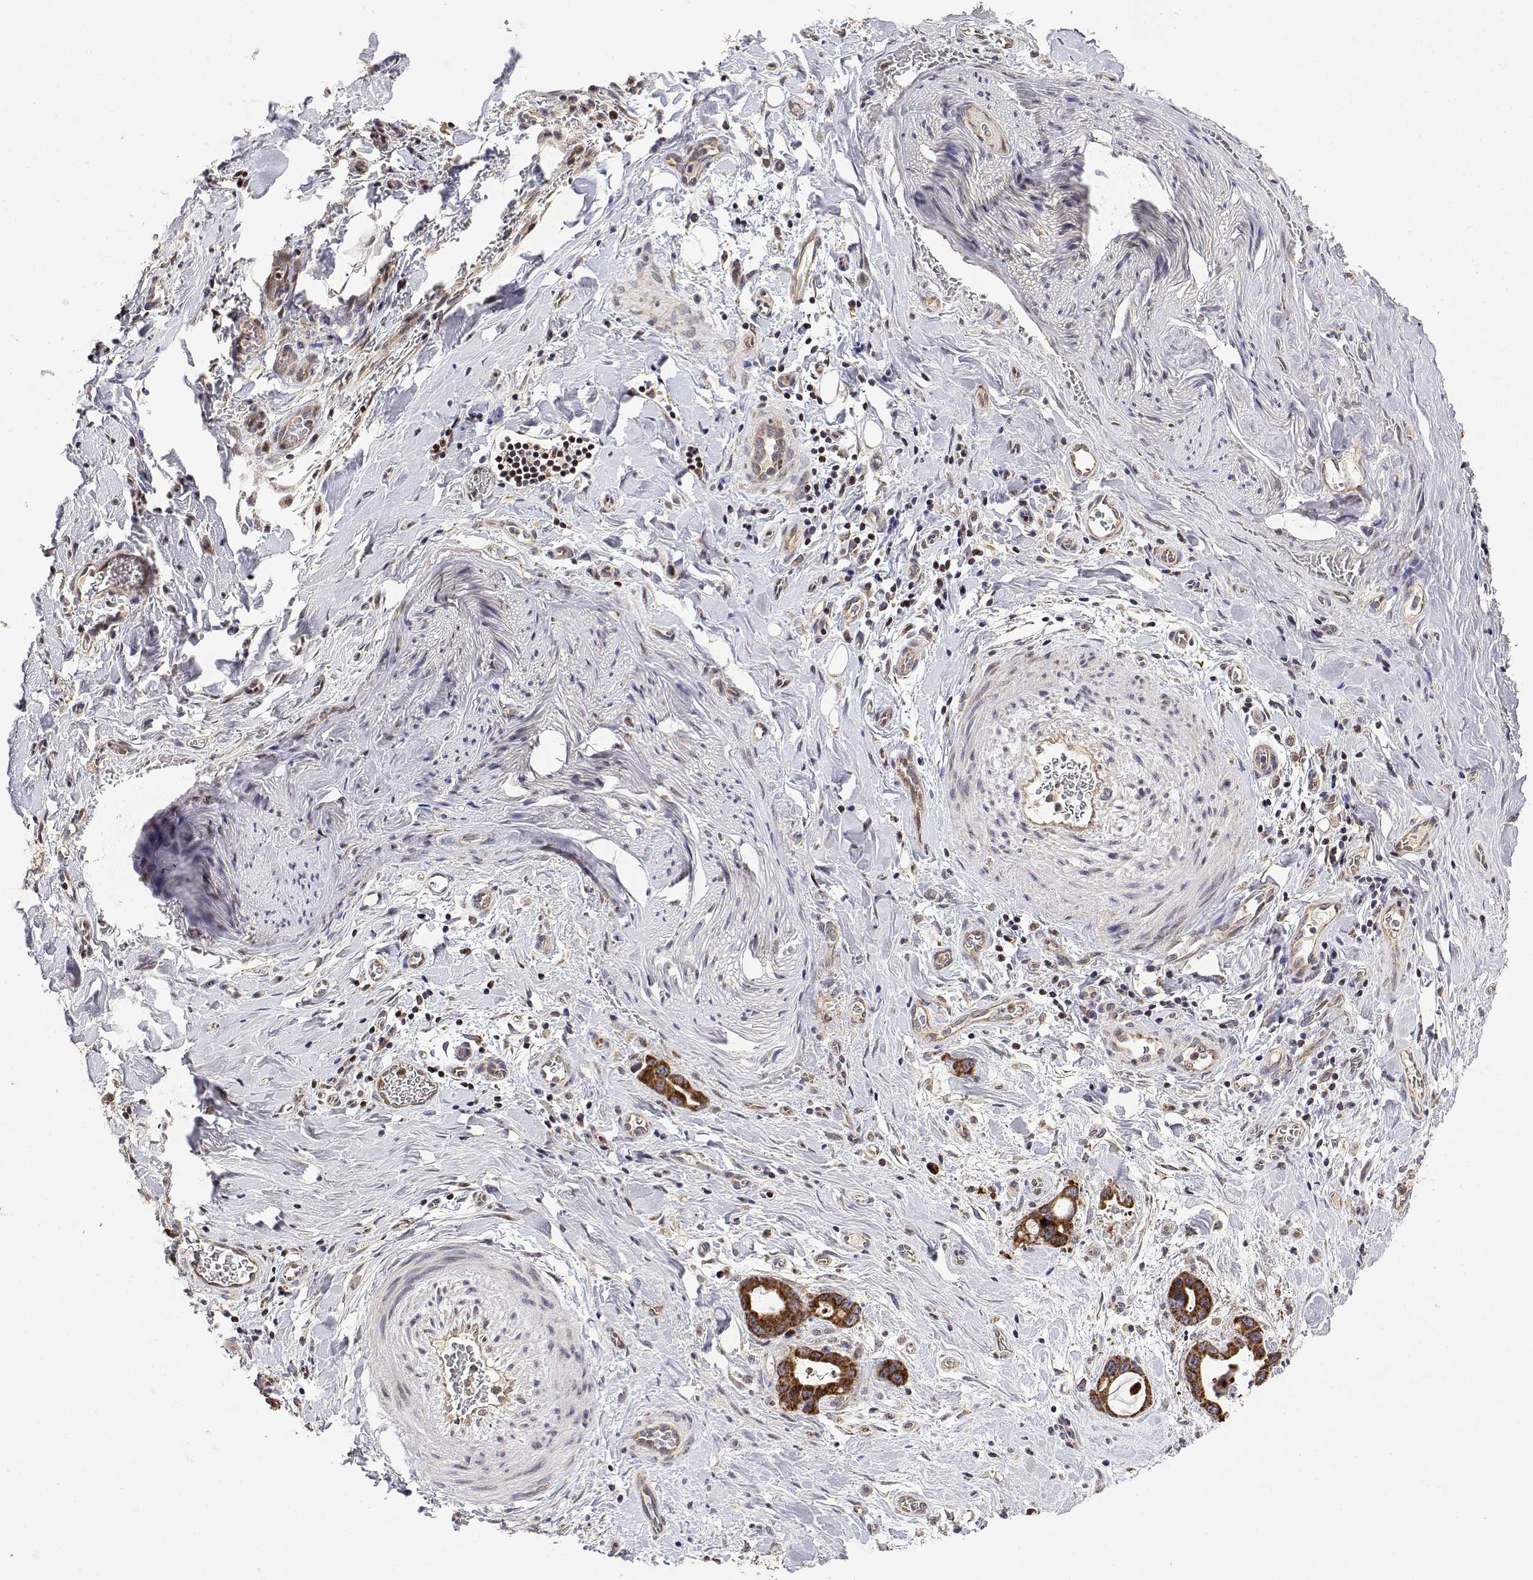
{"staining": {"intensity": "strong", "quantity": ">75%", "location": "cytoplasmic/membranous"}, "tissue": "stomach cancer", "cell_type": "Tumor cells", "image_type": "cancer", "snomed": [{"axis": "morphology", "description": "Normal tissue, NOS"}, {"axis": "morphology", "description": "Adenocarcinoma, NOS"}, {"axis": "topography", "description": "Esophagus"}, {"axis": "topography", "description": "Stomach, upper"}], "caption": "High-power microscopy captured an IHC micrograph of stomach adenocarcinoma, revealing strong cytoplasmic/membranous expression in approximately >75% of tumor cells.", "gene": "GADD45GIP1", "patient": {"sex": "male", "age": 74}}